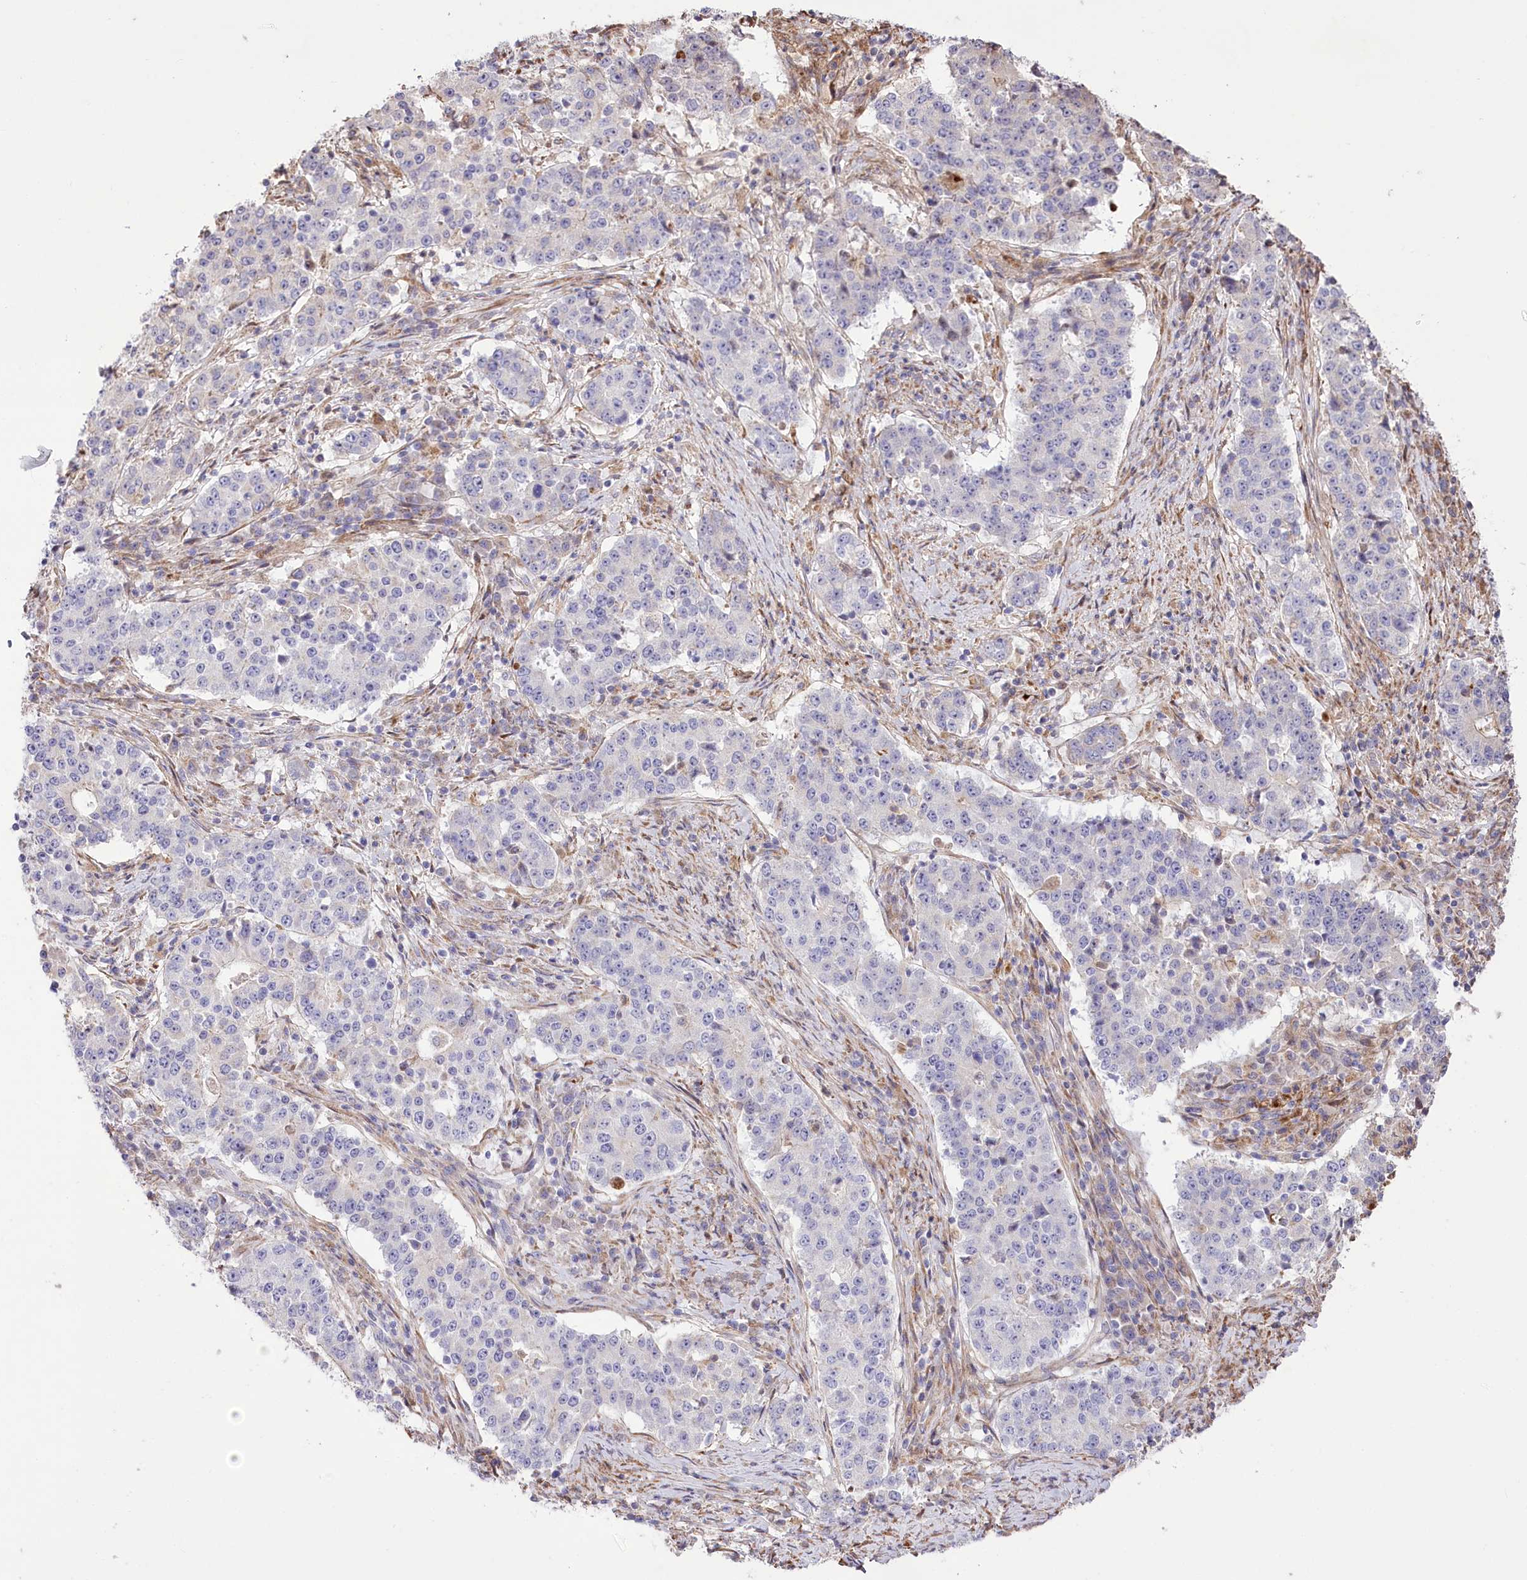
{"staining": {"intensity": "negative", "quantity": "none", "location": "none"}, "tissue": "stomach cancer", "cell_type": "Tumor cells", "image_type": "cancer", "snomed": [{"axis": "morphology", "description": "Adenocarcinoma, NOS"}, {"axis": "topography", "description": "Stomach"}], "caption": "Stomach cancer stained for a protein using IHC displays no expression tumor cells.", "gene": "RNF24", "patient": {"sex": "male", "age": 59}}